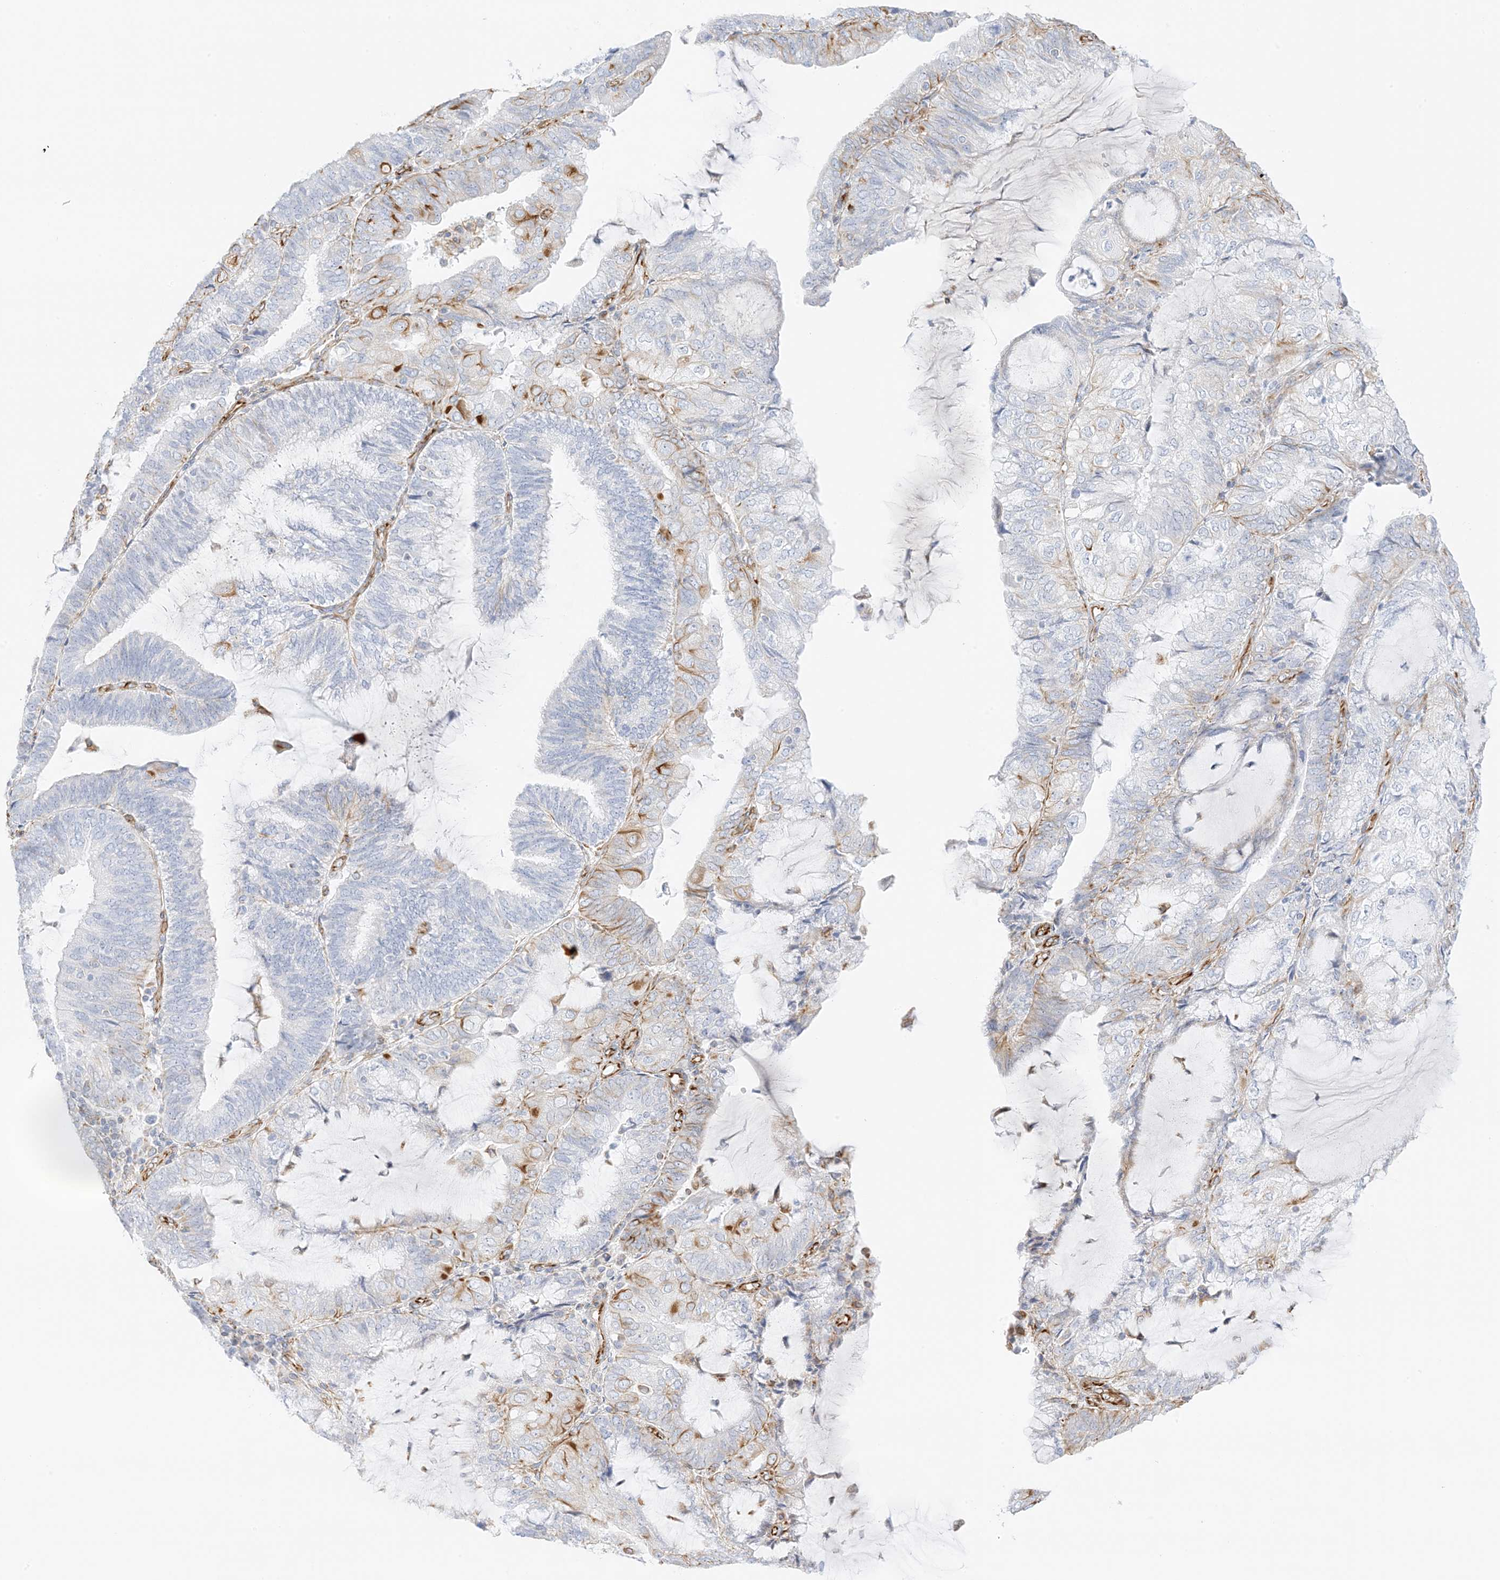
{"staining": {"intensity": "moderate", "quantity": "<25%", "location": "cytoplasmic/membranous"}, "tissue": "endometrial cancer", "cell_type": "Tumor cells", "image_type": "cancer", "snomed": [{"axis": "morphology", "description": "Adenocarcinoma, NOS"}, {"axis": "topography", "description": "Endometrium"}], "caption": "Immunohistochemistry (IHC) staining of endometrial adenocarcinoma, which reveals low levels of moderate cytoplasmic/membranous staining in about <25% of tumor cells indicating moderate cytoplasmic/membranous protein positivity. The staining was performed using DAB (3,3'-diaminobenzidine) (brown) for protein detection and nuclei were counterstained in hematoxylin (blue).", "gene": "PID1", "patient": {"sex": "female", "age": 81}}